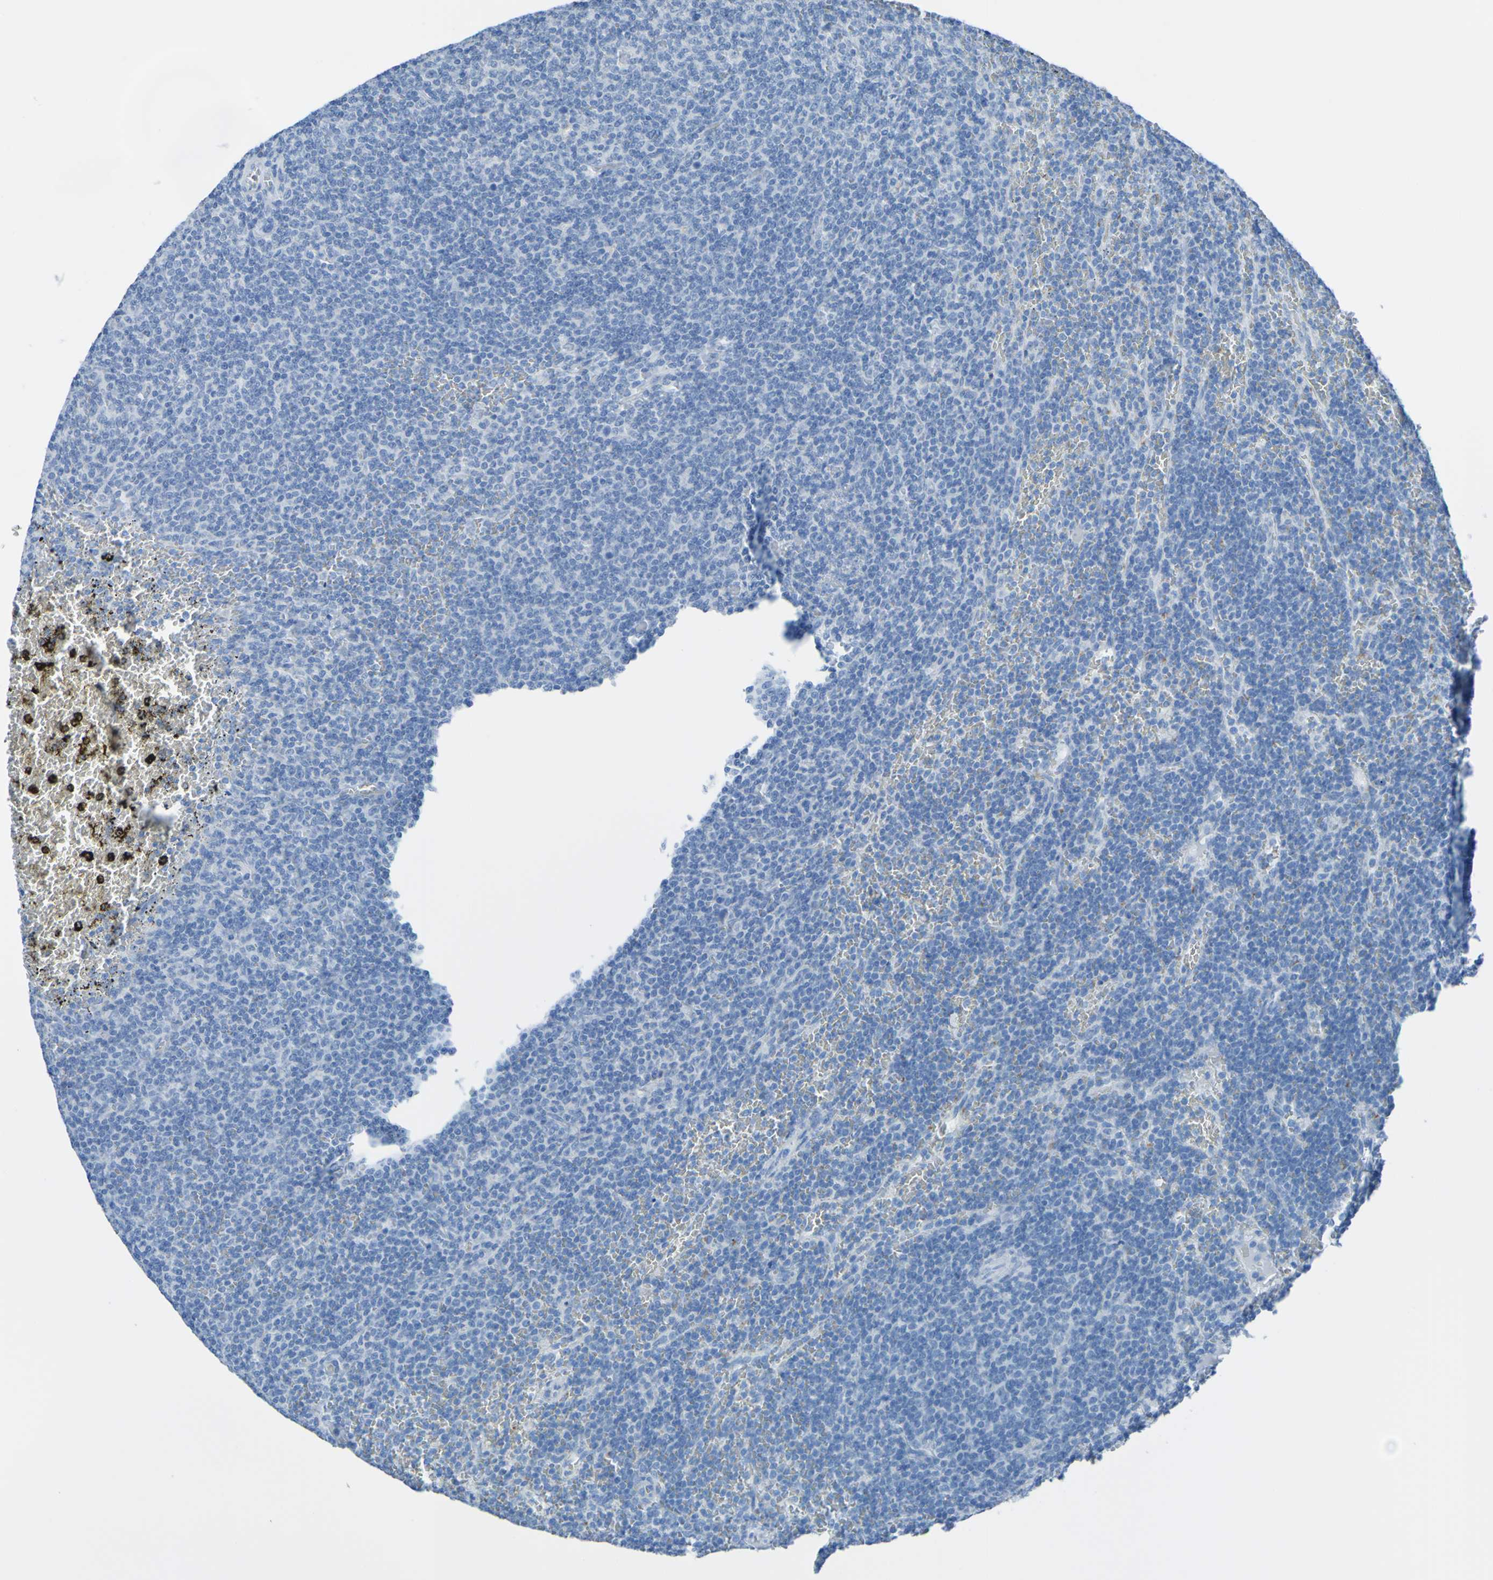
{"staining": {"intensity": "negative", "quantity": "none", "location": "none"}, "tissue": "lymphoma", "cell_type": "Tumor cells", "image_type": "cancer", "snomed": [{"axis": "morphology", "description": "Malignant lymphoma, non-Hodgkin's type, Low grade"}, {"axis": "topography", "description": "Spleen"}], "caption": "An immunohistochemistry image of lymphoma is shown. There is no staining in tumor cells of lymphoma. (DAB IHC with hematoxylin counter stain).", "gene": "ACMSD", "patient": {"sex": "female", "age": 50}}